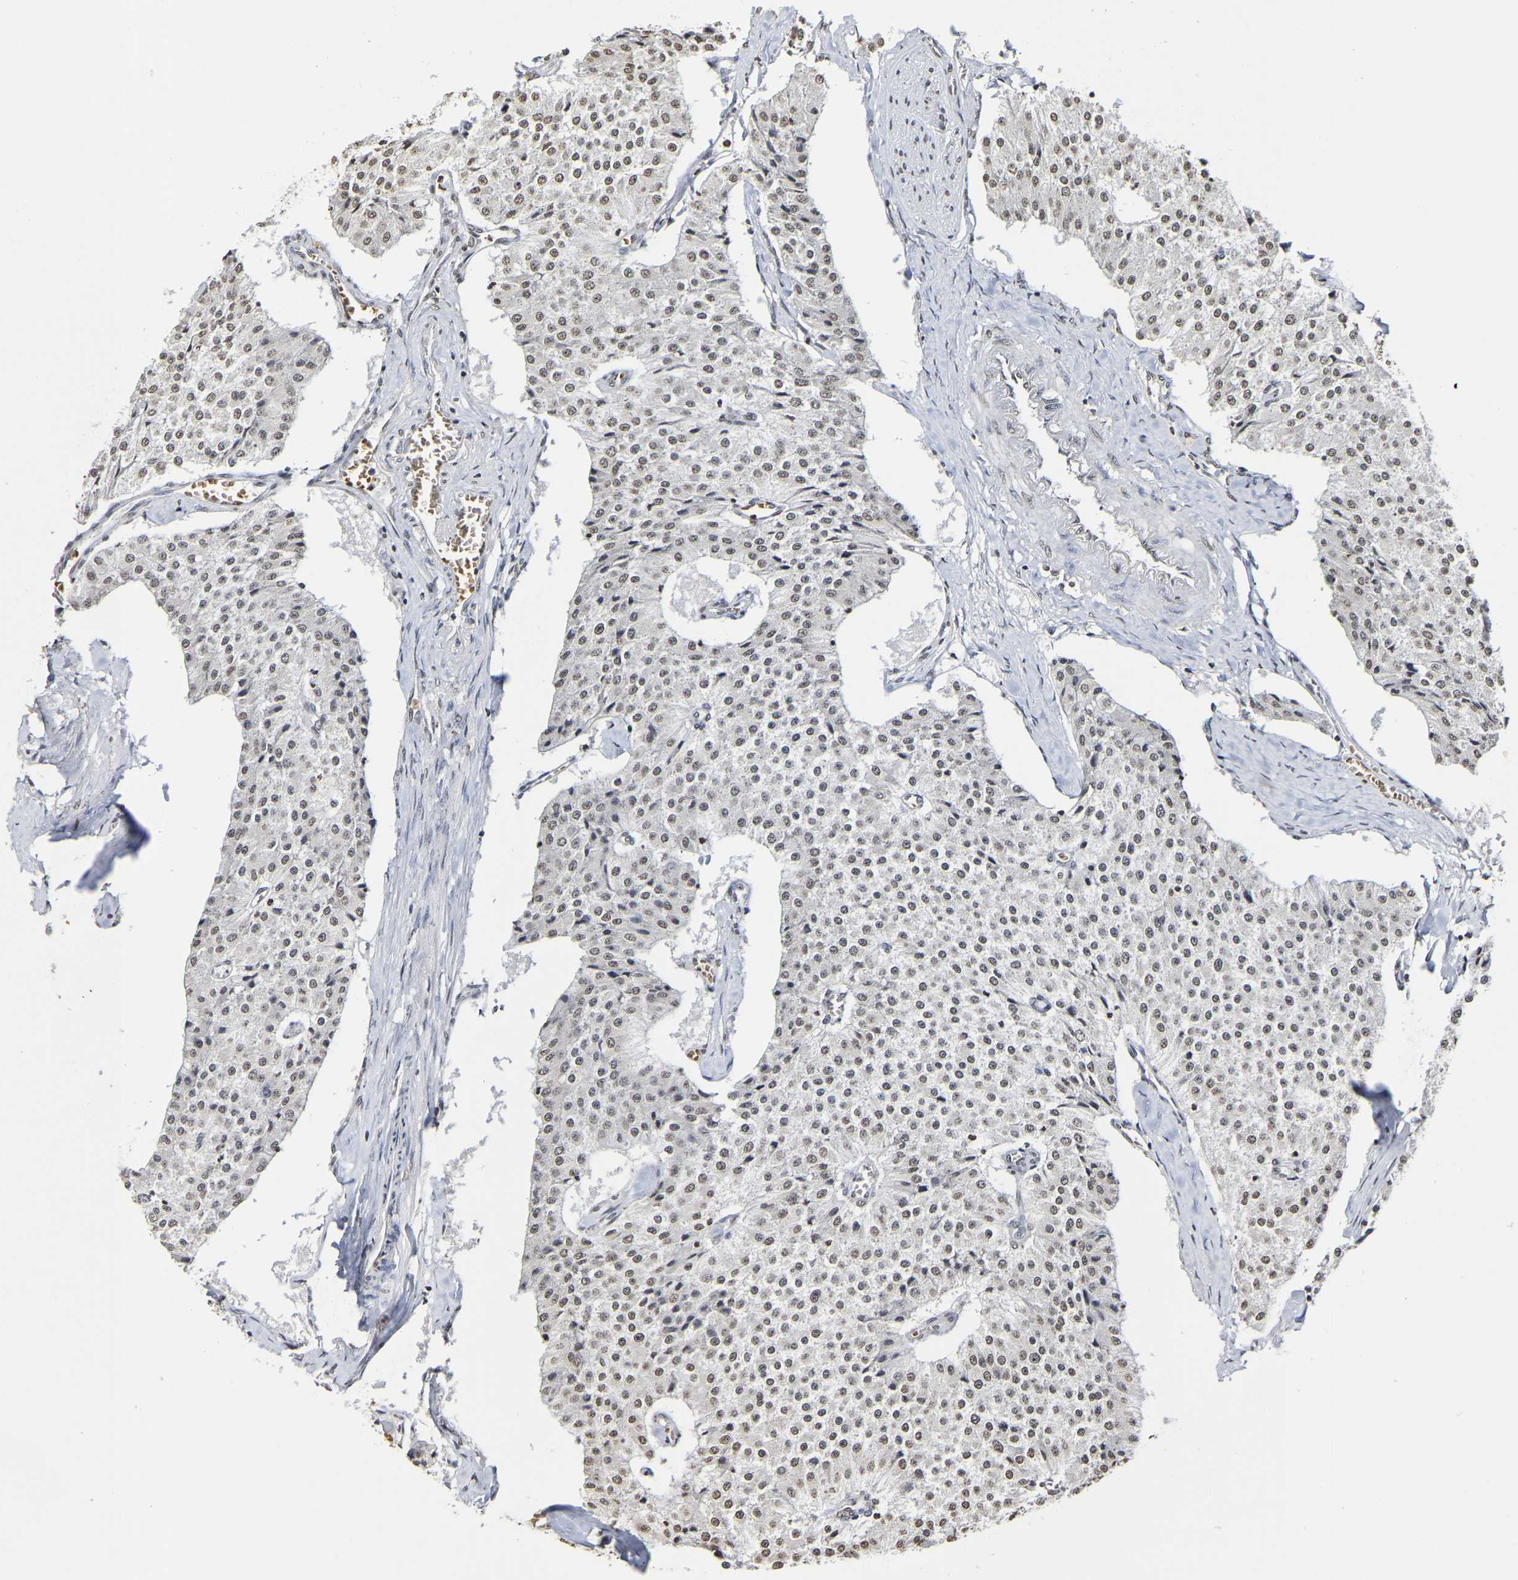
{"staining": {"intensity": "moderate", "quantity": "25%-75%", "location": "nuclear"}, "tissue": "carcinoid", "cell_type": "Tumor cells", "image_type": "cancer", "snomed": [{"axis": "morphology", "description": "Carcinoid, malignant, NOS"}, {"axis": "topography", "description": "Colon"}], "caption": "The immunohistochemical stain labels moderate nuclear staining in tumor cells of carcinoid tissue.", "gene": "ATF4", "patient": {"sex": "female", "age": 52}}